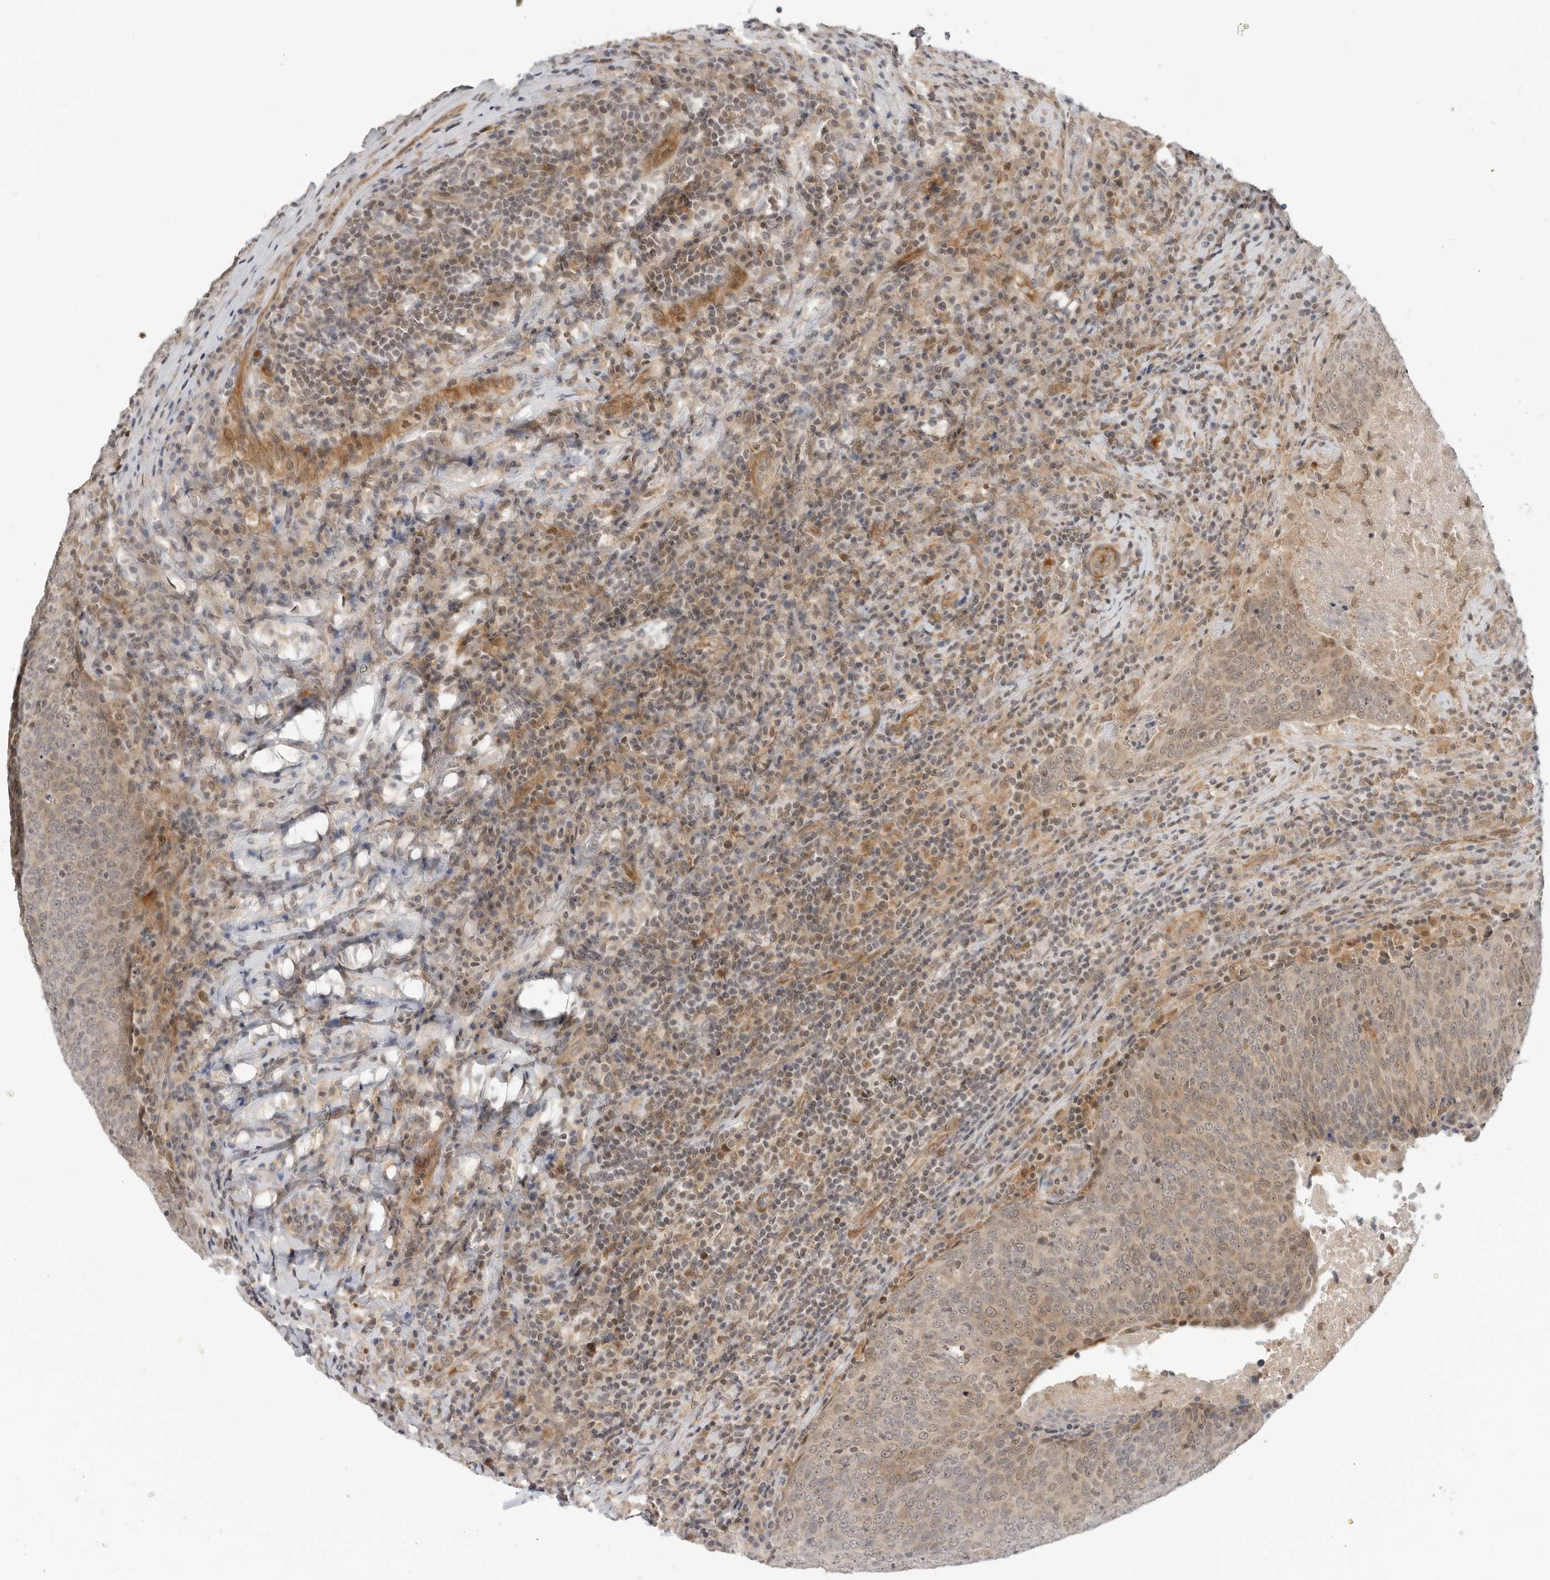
{"staining": {"intensity": "weak", "quantity": ">75%", "location": "cytoplasmic/membranous,nuclear"}, "tissue": "head and neck cancer", "cell_type": "Tumor cells", "image_type": "cancer", "snomed": [{"axis": "morphology", "description": "Squamous cell carcinoma, NOS"}, {"axis": "morphology", "description": "Squamous cell carcinoma, metastatic, NOS"}, {"axis": "topography", "description": "Lymph node"}, {"axis": "topography", "description": "Head-Neck"}], "caption": "A low amount of weak cytoplasmic/membranous and nuclear positivity is seen in approximately >75% of tumor cells in head and neck metastatic squamous cell carcinoma tissue.", "gene": "SUGCT", "patient": {"sex": "male", "age": 62}}